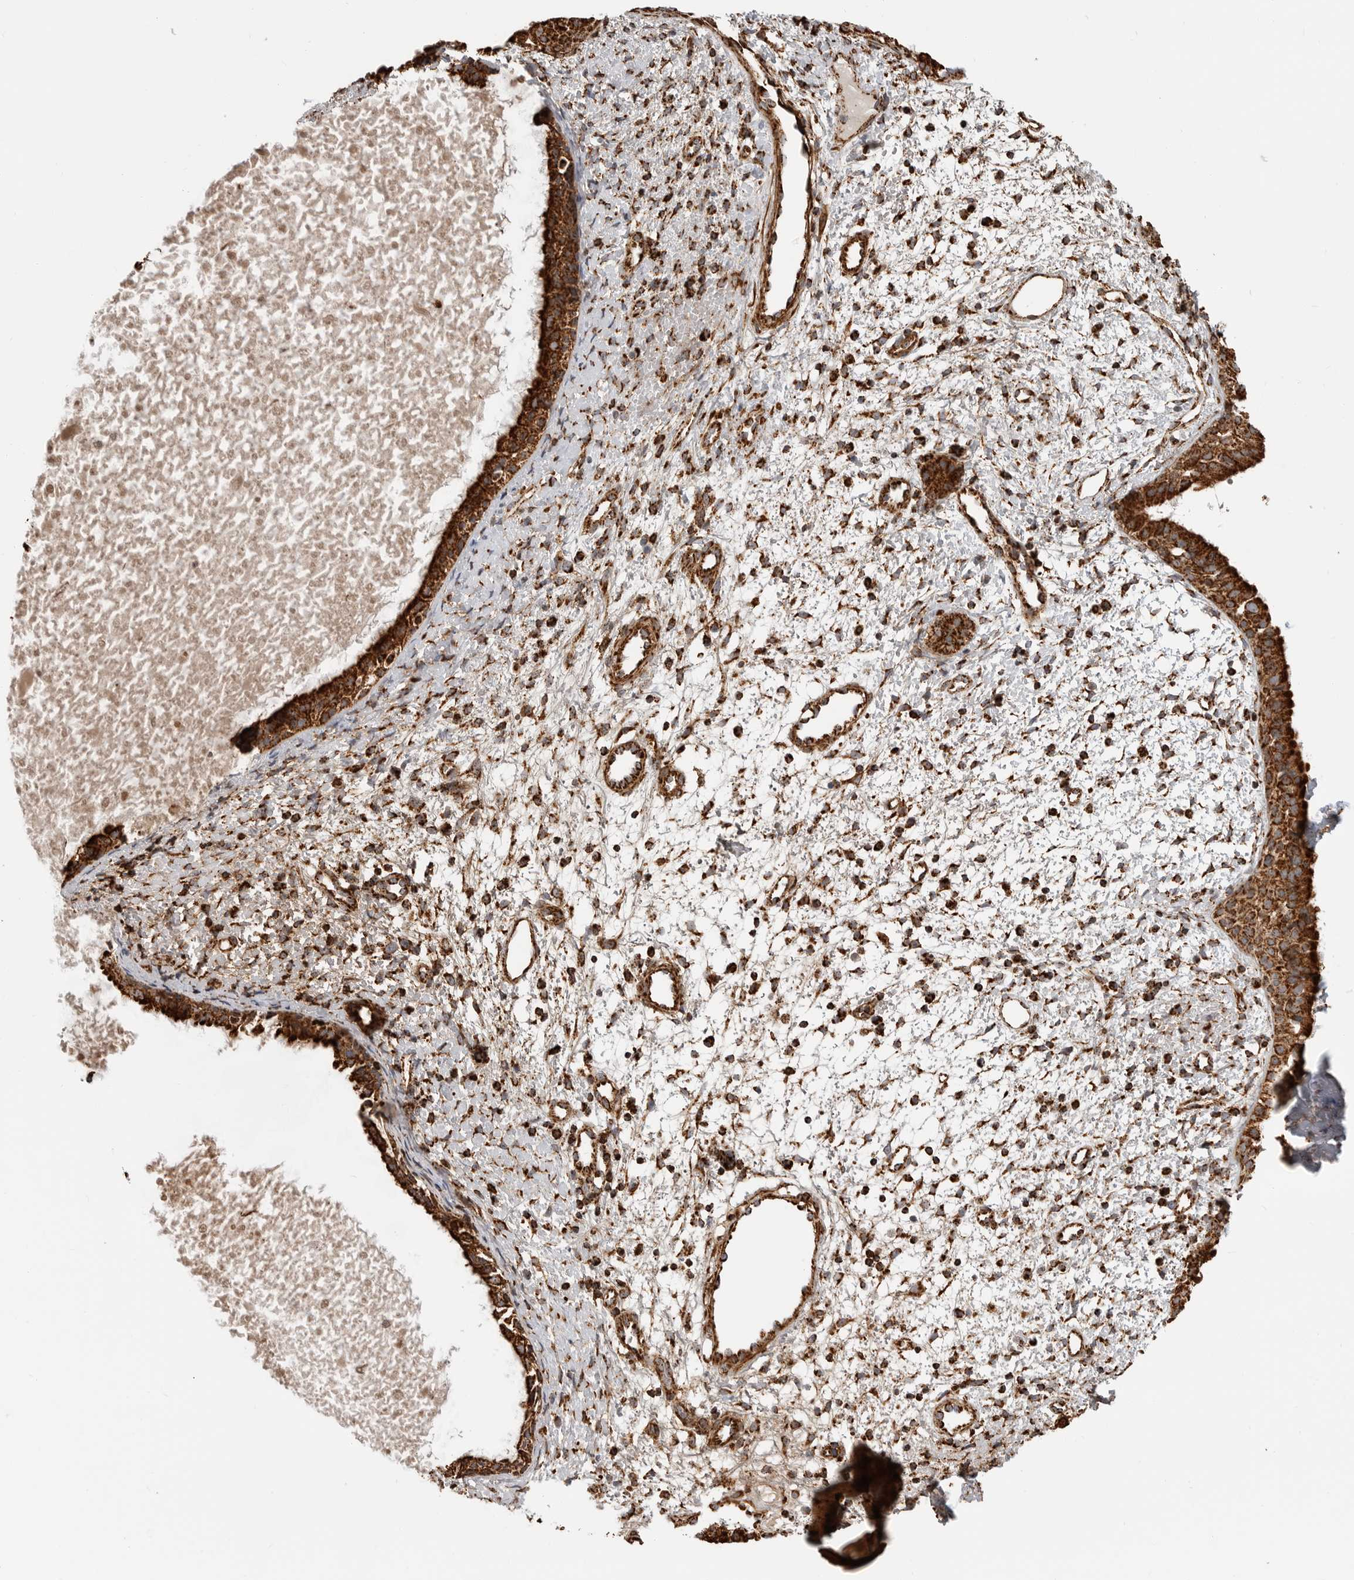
{"staining": {"intensity": "strong", "quantity": ">75%", "location": "cytoplasmic/membranous"}, "tissue": "nasopharynx", "cell_type": "Respiratory epithelial cells", "image_type": "normal", "snomed": [{"axis": "morphology", "description": "Normal tissue, NOS"}, {"axis": "topography", "description": "Nasopharynx"}], "caption": "Nasopharynx stained for a protein shows strong cytoplasmic/membranous positivity in respiratory epithelial cells. Nuclei are stained in blue.", "gene": "BMP2K", "patient": {"sex": "male", "age": 22}}